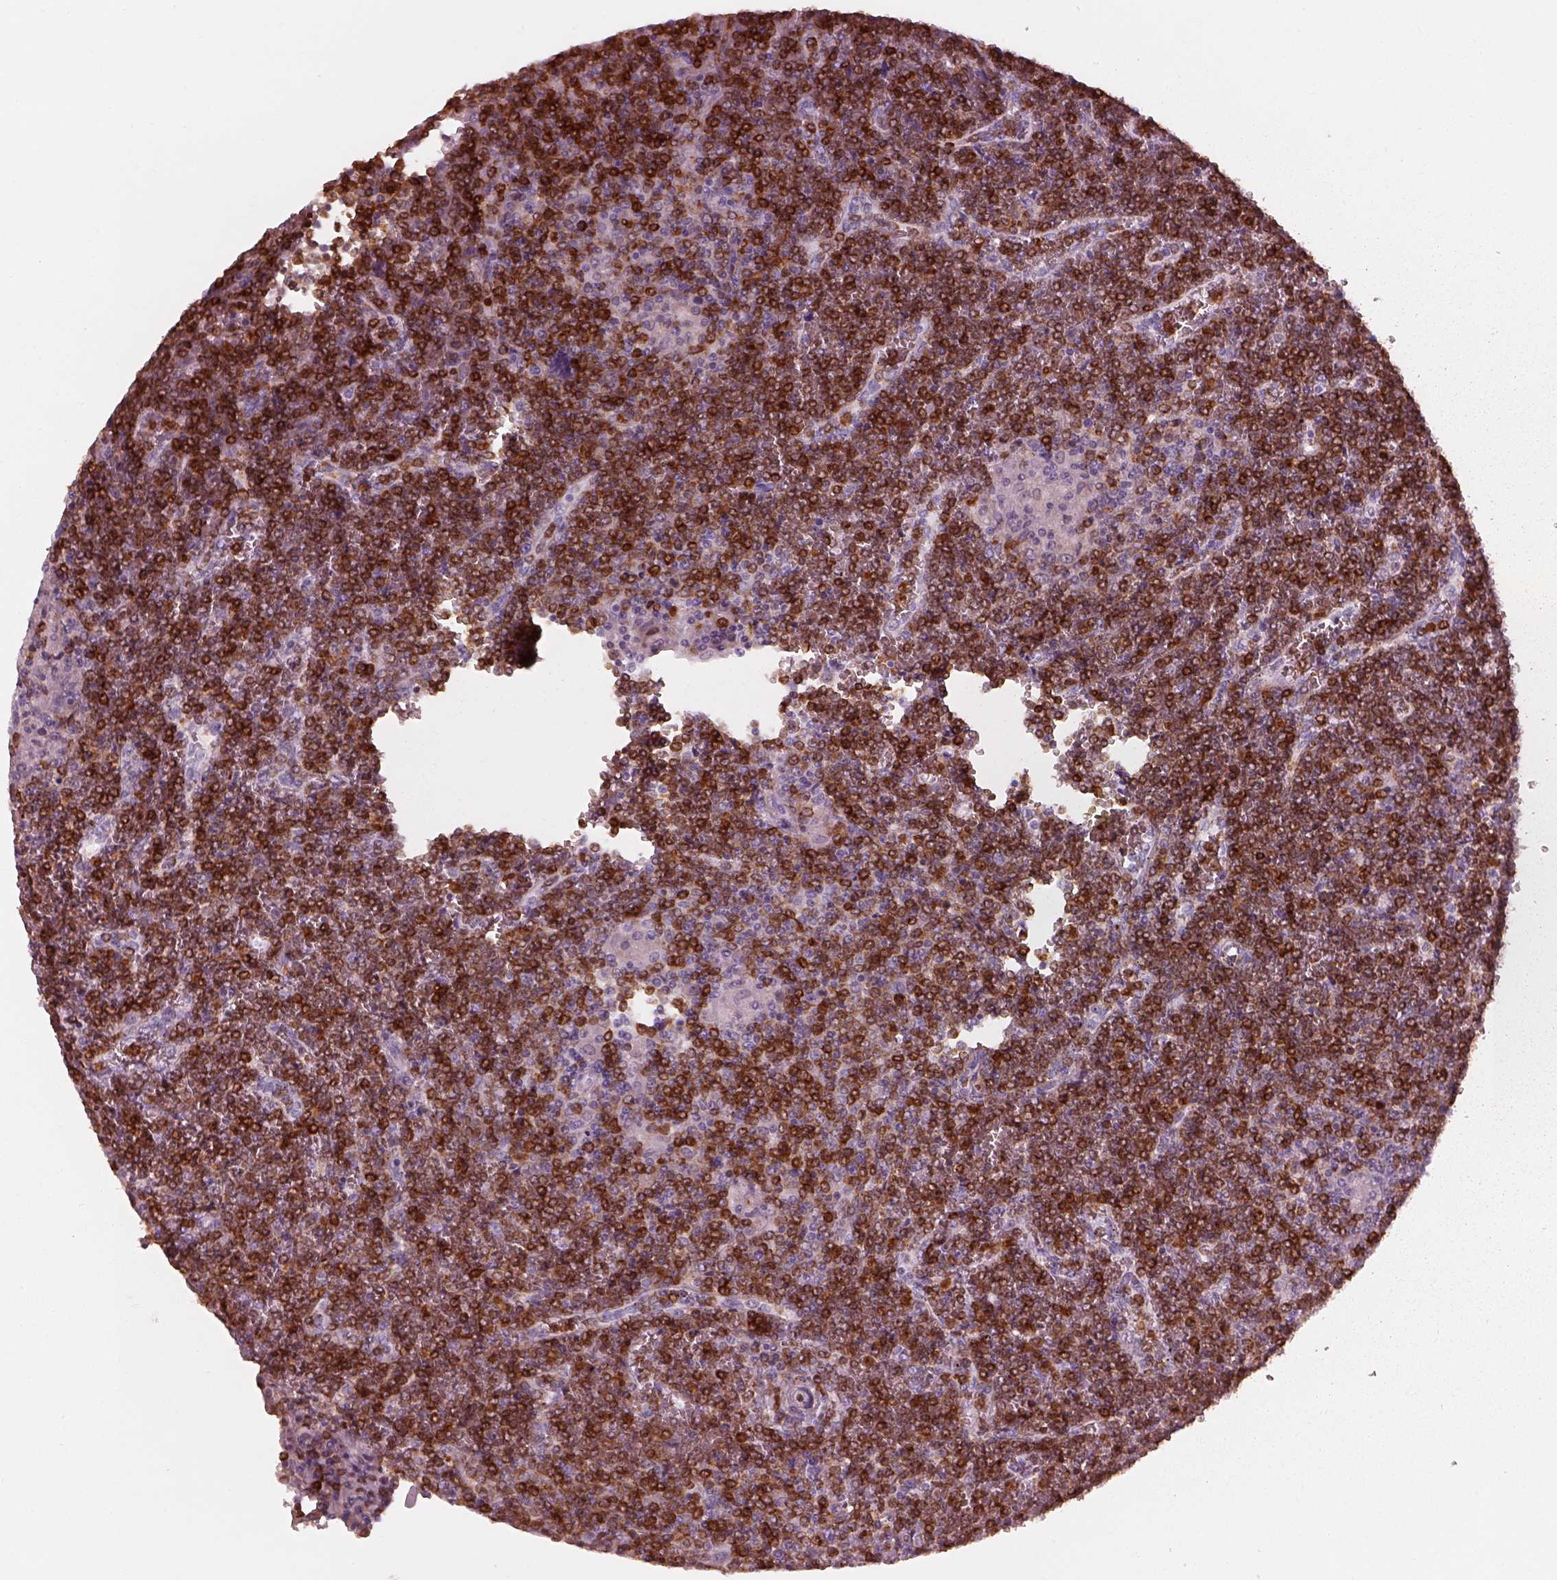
{"staining": {"intensity": "strong", "quantity": "<25%", "location": "cytoplasmic/membranous,nuclear"}, "tissue": "lymphoma", "cell_type": "Tumor cells", "image_type": "cancer", "snomed": [{"axis": "morphology", "description": "Malignant lymphoma, non-Hodgkin's type, Low grade"}, {"axis": "topography", "description": "Spleen"}], "caption": "The image demonstrates staining of lymphoma, revealing strong cytoplasmic/membranous and nuclear protein positivity (brown color) within tumor cells.", "gene": "ALOX5", "patient": {"sex": "female", "age": 19}}